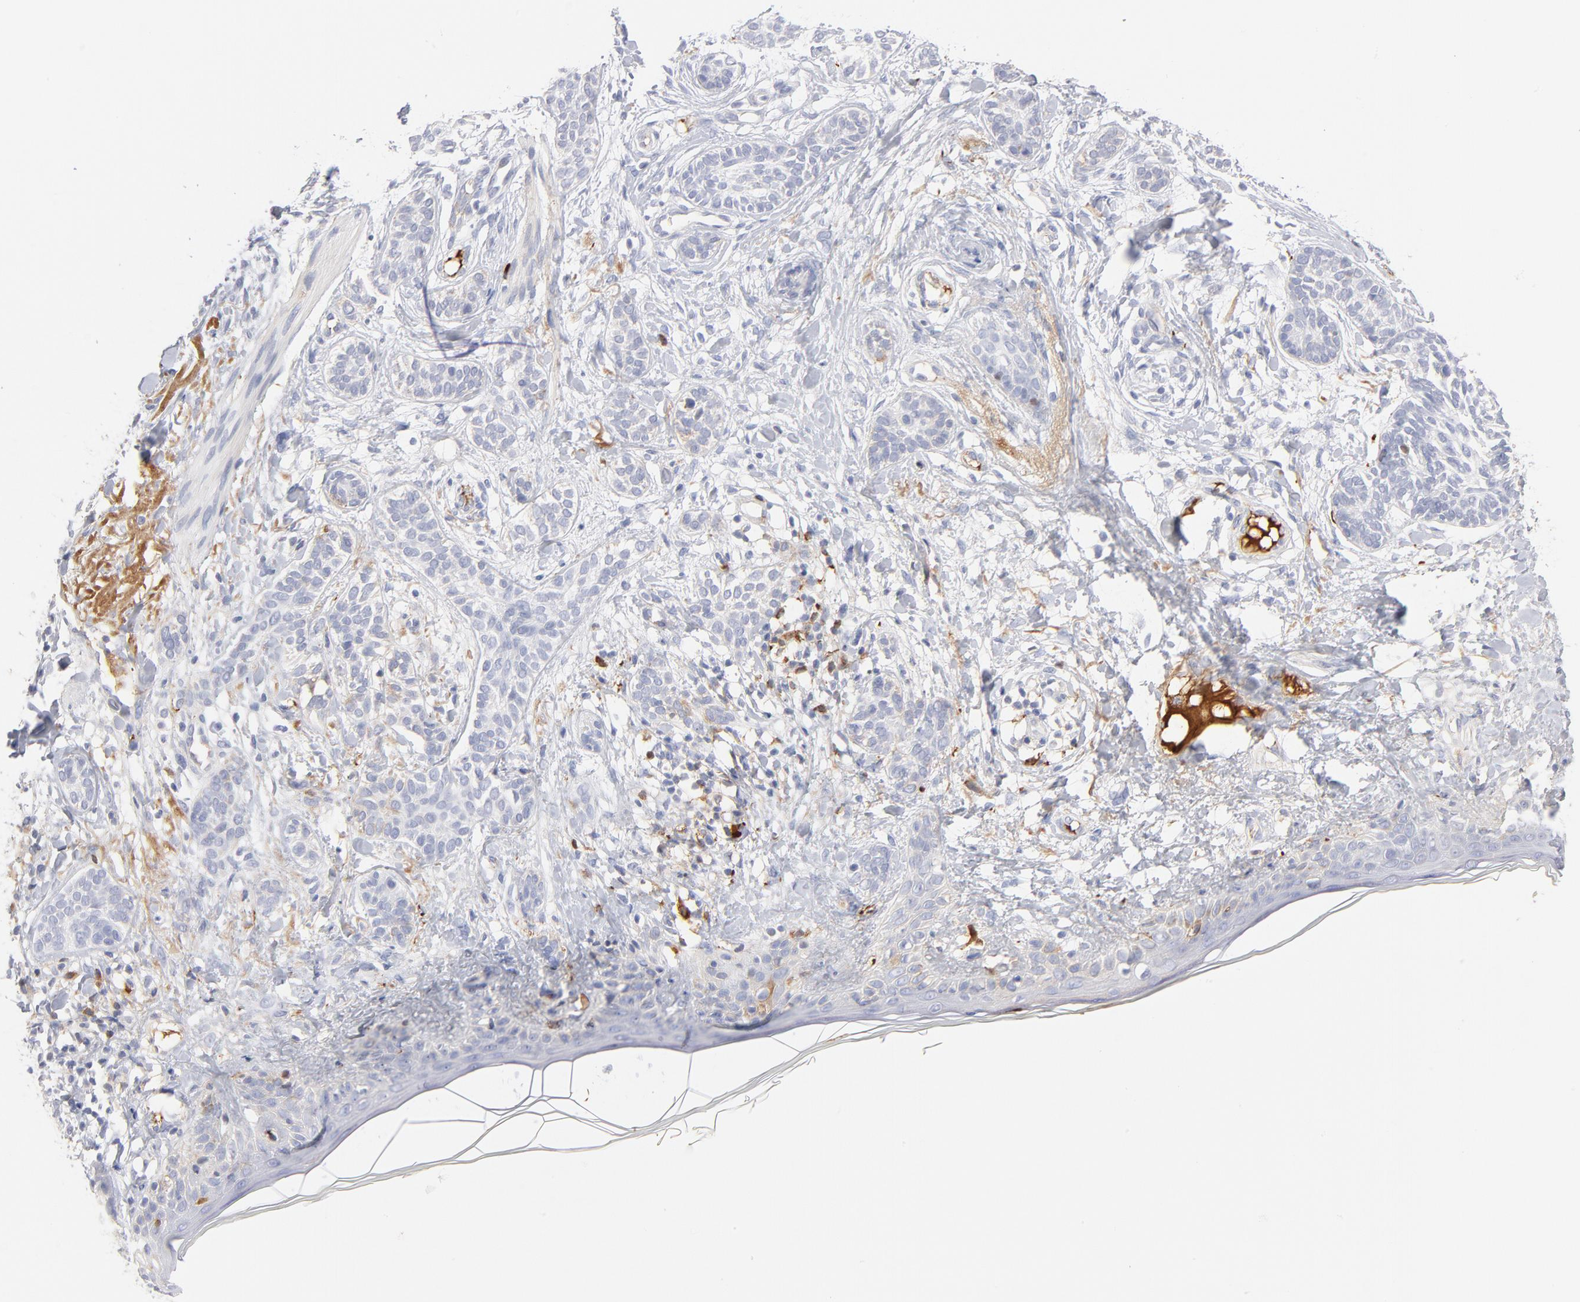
{"staining": {"intensity": "negative", "quantity": "none", "location": "none"}, "tissue": "skin cancer", "cell_type": "Tumor cells", "image_type": "cancer", "snomed": [{"axis": "morphology", "description": "Normal tissue, NOS"}, {"axis": "morphology", "description": "Basal cell carcinoma"}, {"axis": "topography", "description": "Skin"}], "caption": "Protein analysis of skin basal cell carcinoma displays no significant expression in tumor cells.", "gene": "PLAT", "patient": {"sex": "male", "age": 63}}